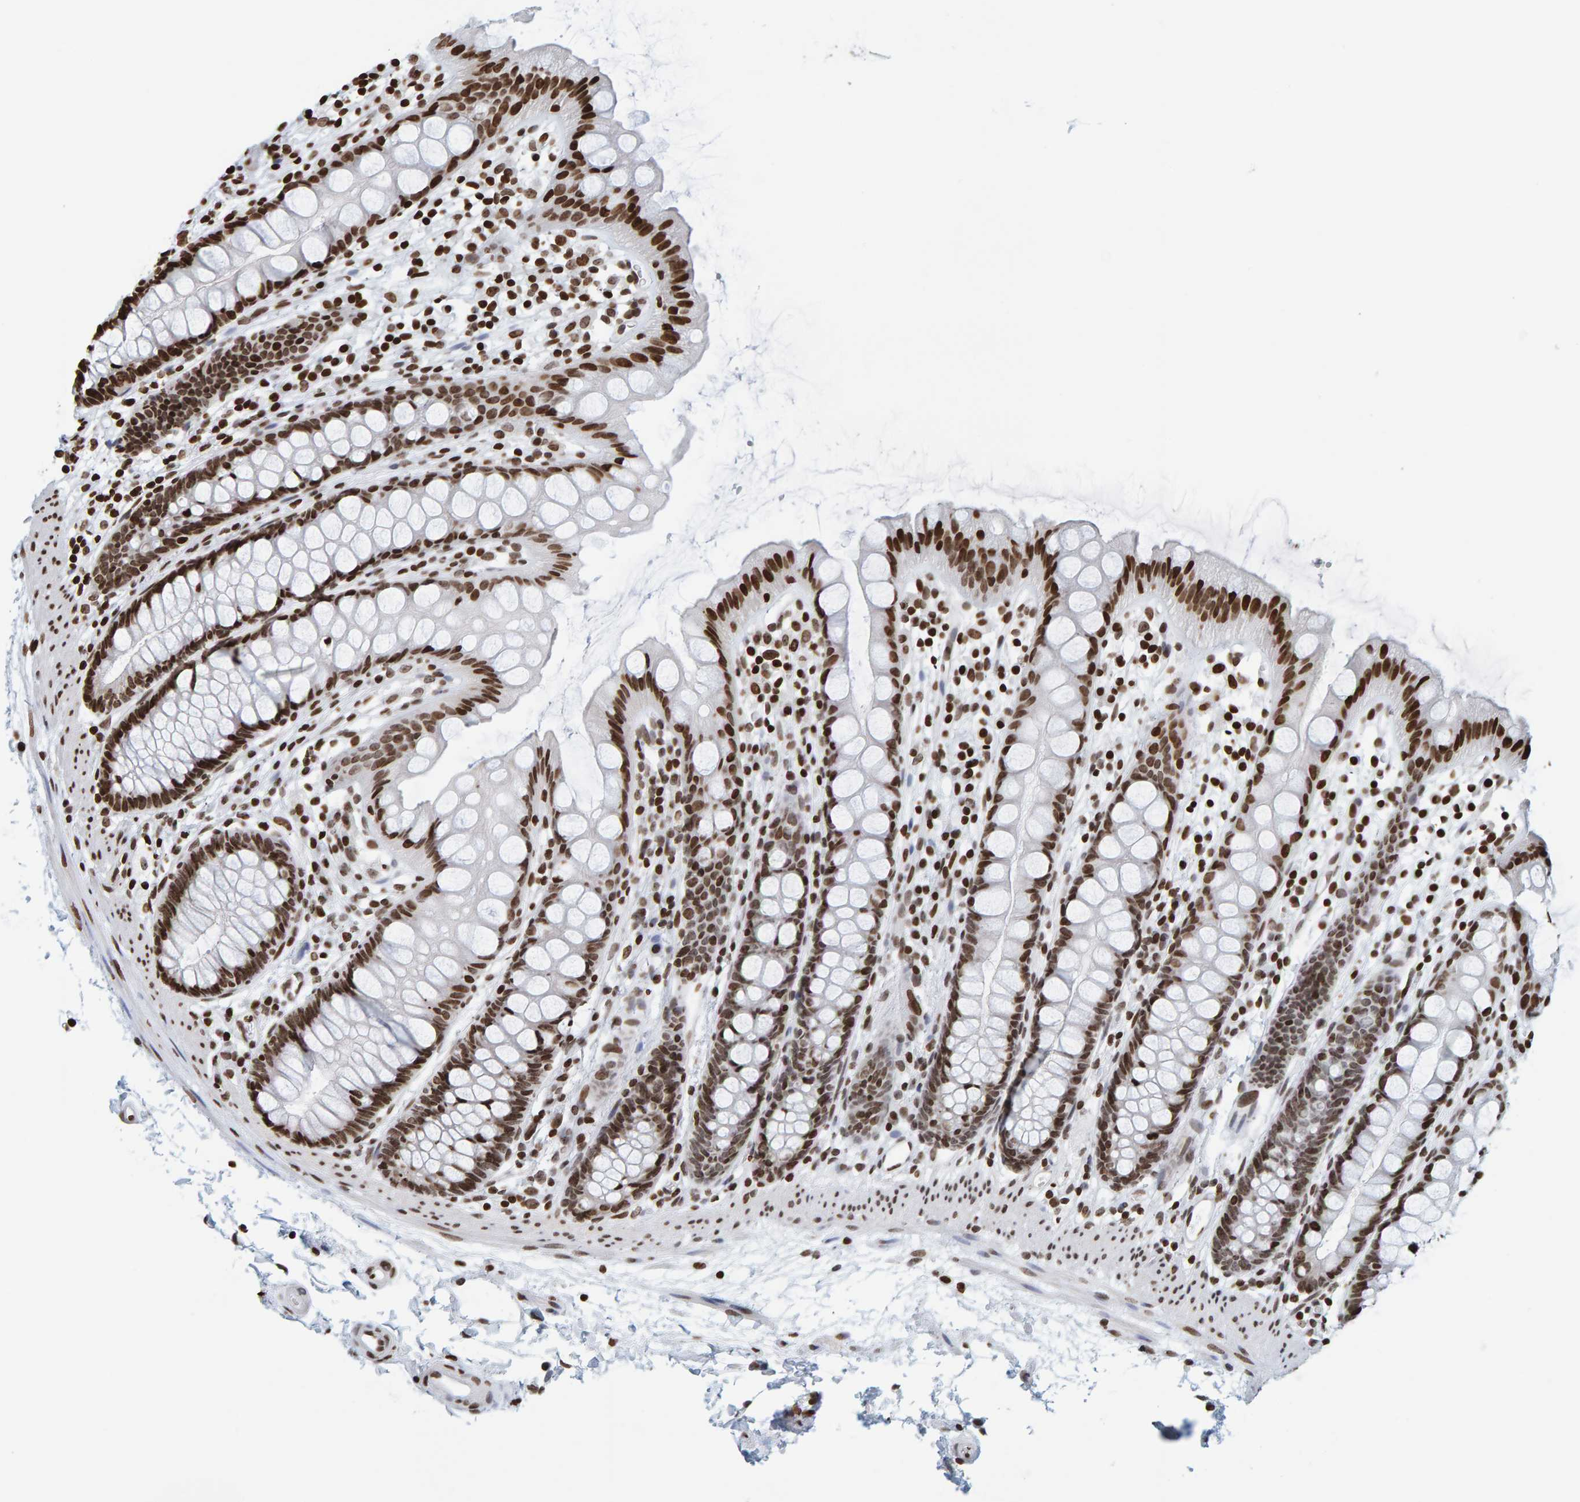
{"staining": {"intensity": "strong", "quantity": ">75%", "location": "nuclear"}, "tissue": "rectum", "cell_type": "Glandular cells", "image_type": "normal", "snomed": [{"axis": "morphology", "description": "Normal tissue, NOS"}, {"axis": "topography", "description": "Rectum"}], "caption": "High-magnification brightfield microscopy of benign rectum stained with DAB (3,3'-diaminobenzidine) (brown) and counterstained with hematoxylin (blue). glandular cells exhibit strong nuclear staining is identified in approximately>75% of cells.", "gene": "BRF2", "patient": {"sex": "female", "age": 65}}